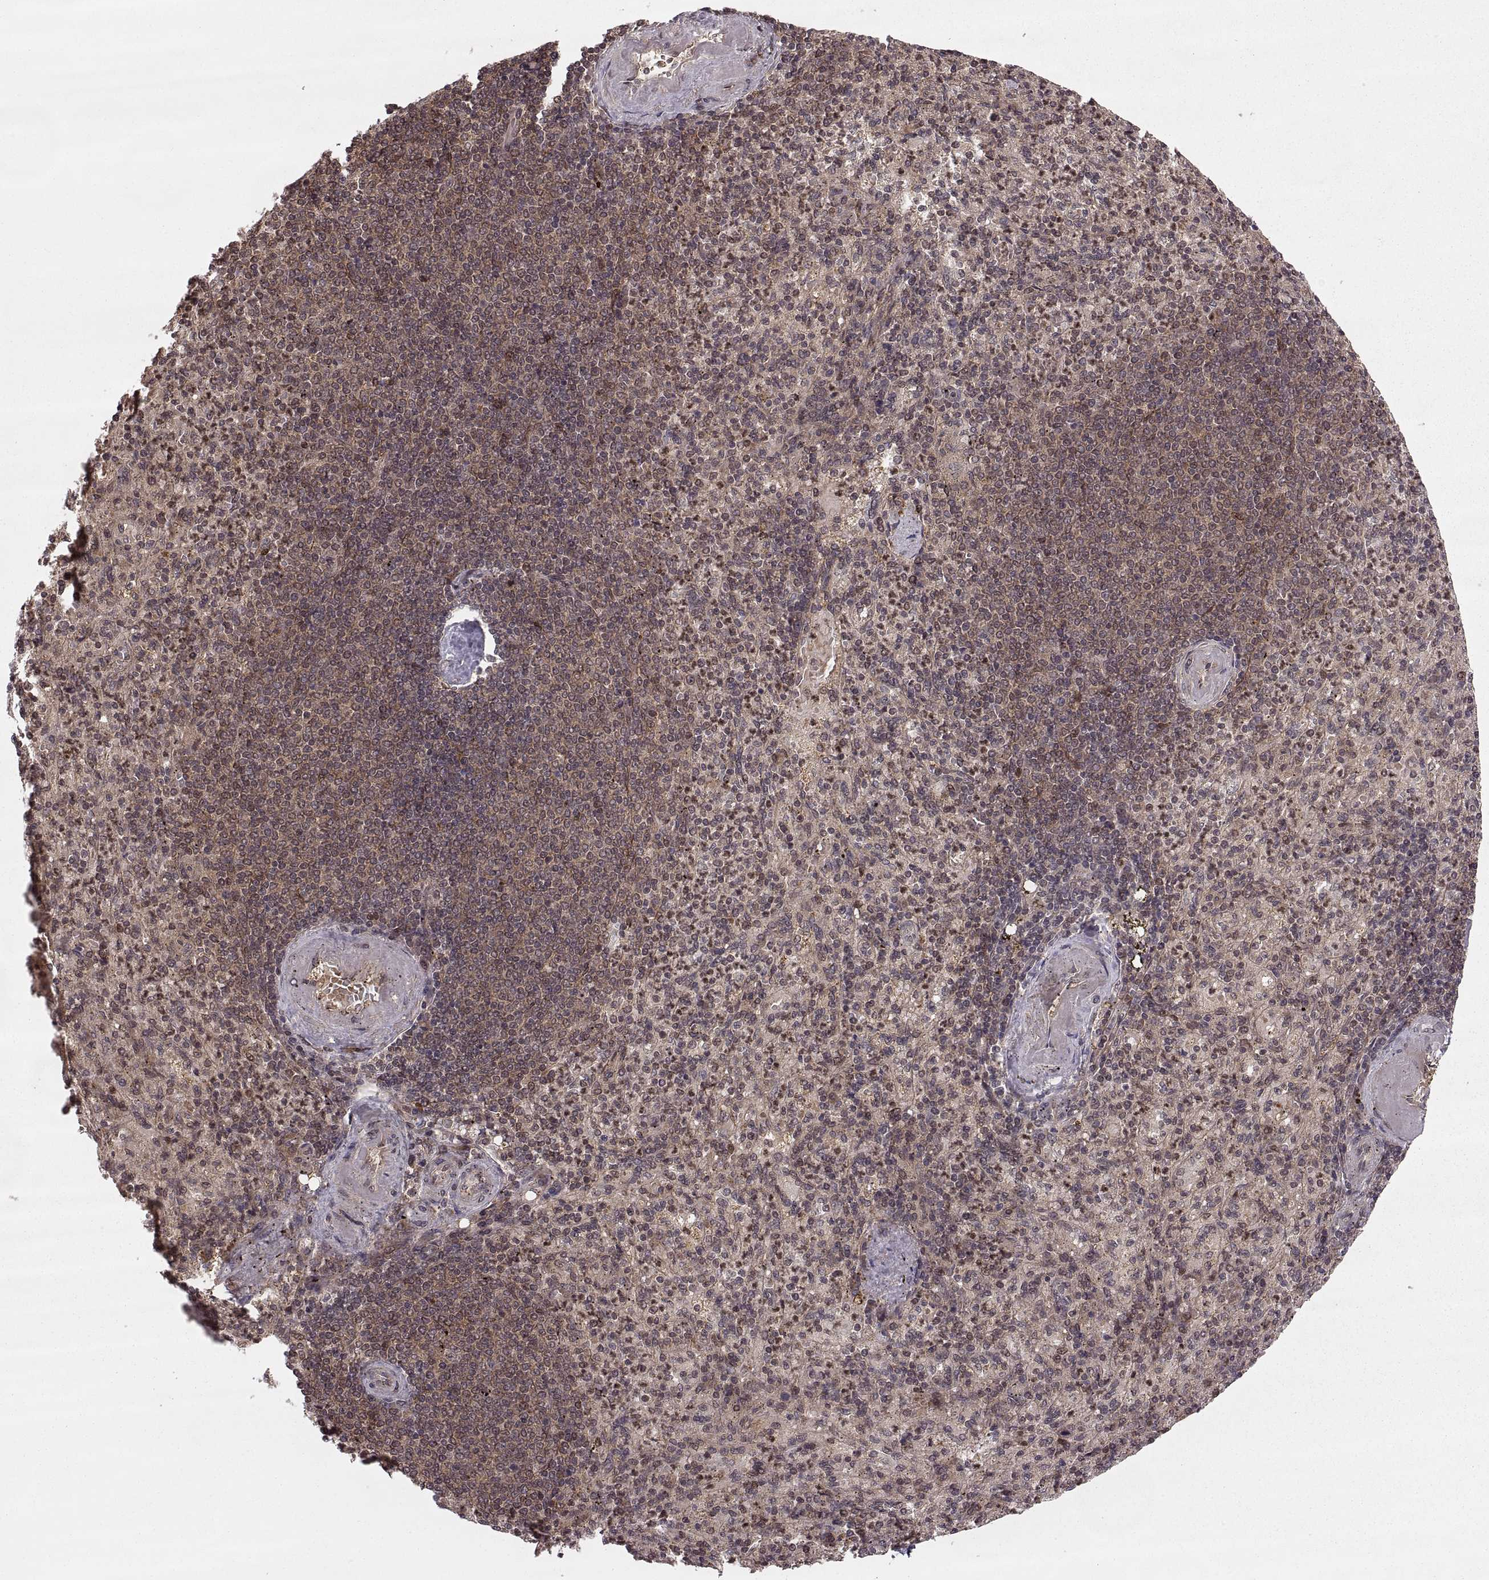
{"staining": {"intensity": "moderate", "quantity": "25%-75%", "location": "cytoplasmic/membranous,nuclear"}, "tissue": "spleen", "cell_type": "Cells in red pulp", "image_type": "normal", "snomed": [{"axis": "morphology", "description": "Normal tissue, NOS"}, {"axis": "topography", "description": "Spleen"}], "caption": "Immunohistochemical staining of normal spleen reveals moderate cytoplasmic/membranous,nuclear protein expression in about 25%-75% of cells in red pulp. The protein is shown in brown color, while the nuclei are stained blue.", "gene": "DEDD", "patient": {"sex": "female", "age": 74}}